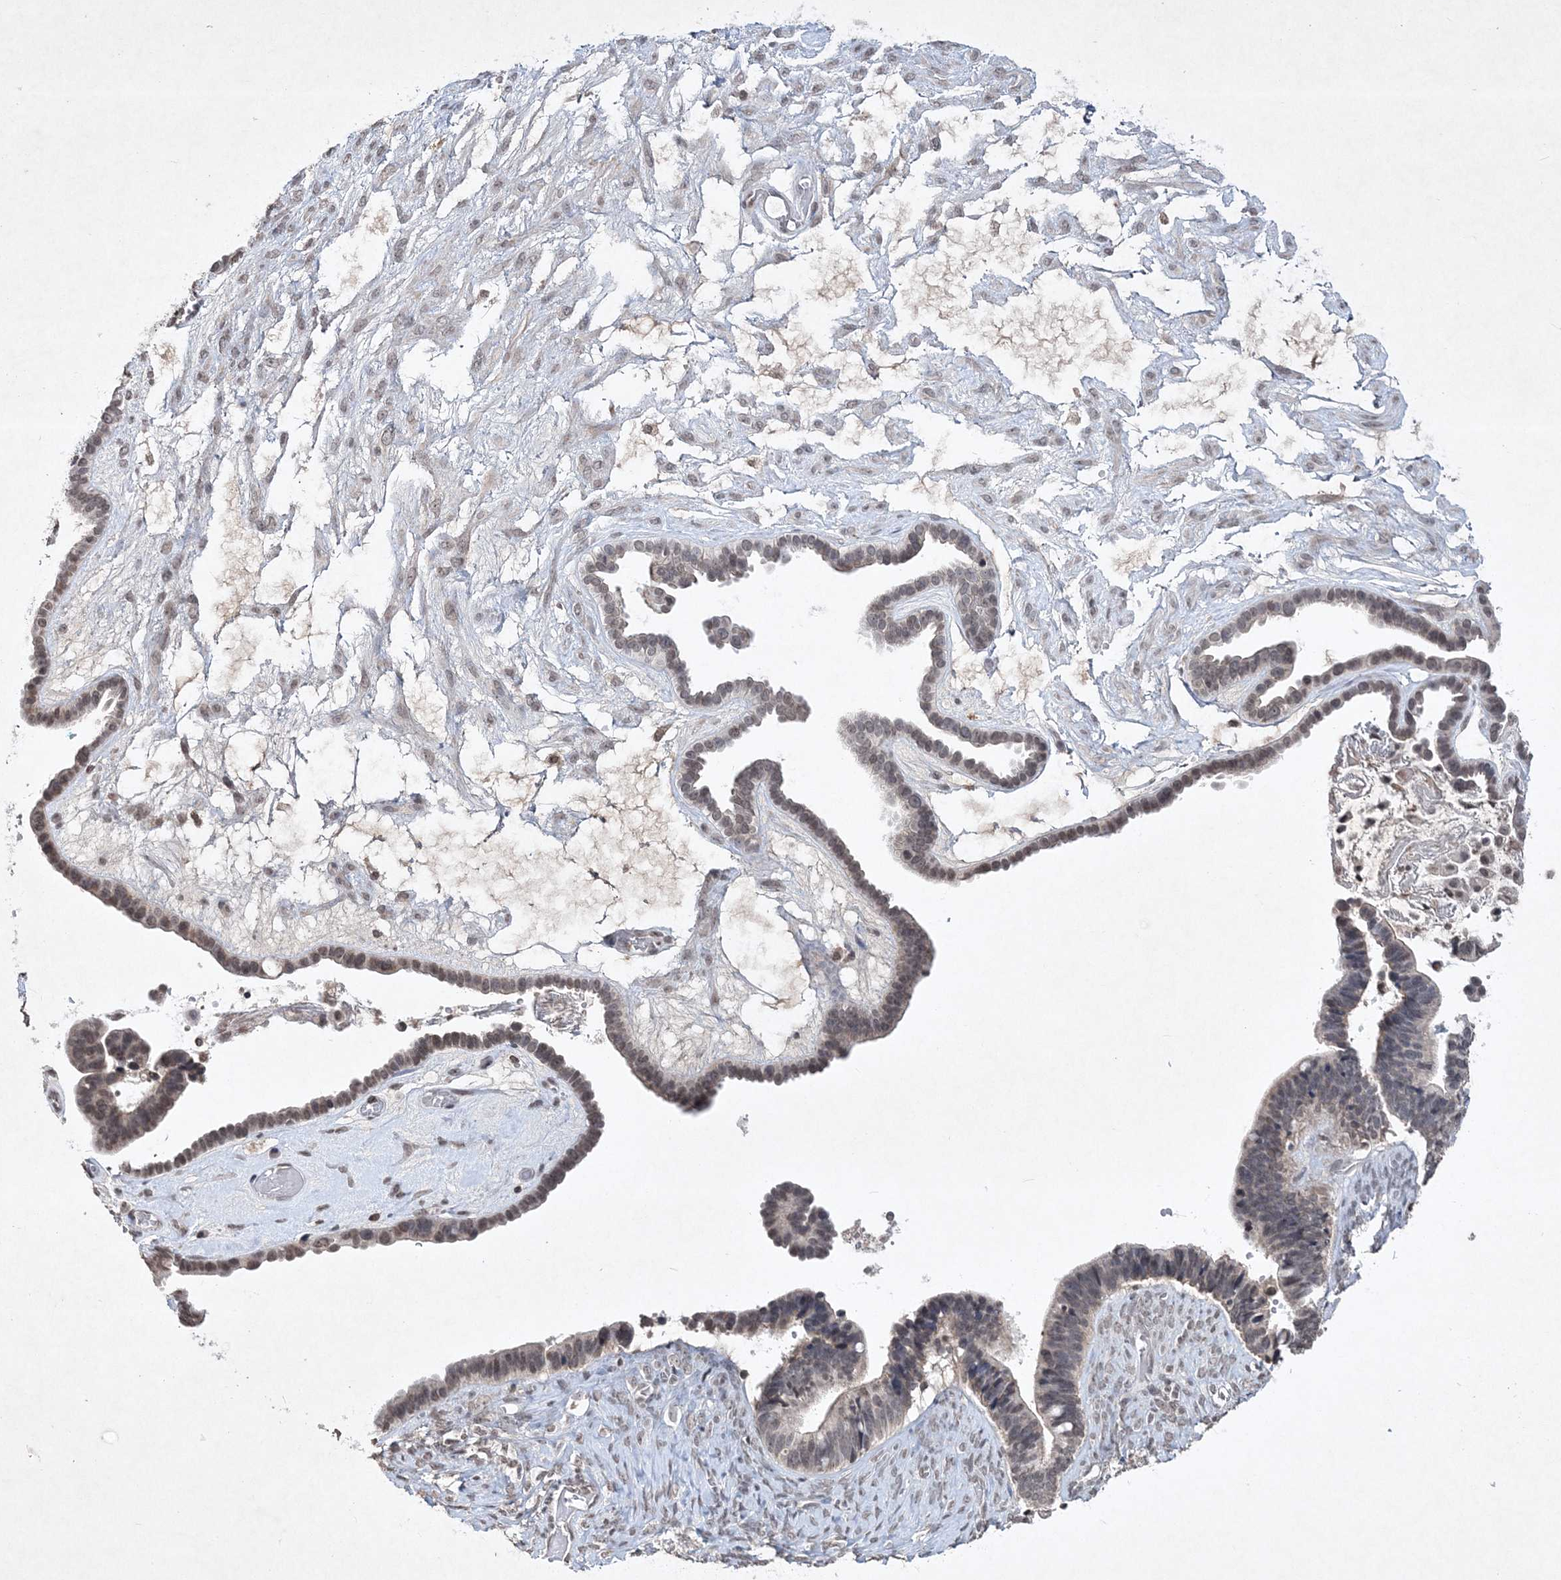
{"staining": {"intensity": "moderate", "quantity": "25%-75%", "location": "nuclear"}, "tissue": "ovarian cancer", "cell_type": "Tumor cells", "image_type": "cancer", "snomed": [{"axis": "morphology", "description": "Cystadenocarcinoma, serous, NOS"}, {"axis": "topography", "description": "Ovary"}], "caption": "A high-resolution photomicrograph shows immunohistochemistry staining of ovarian cancer (serous cystadenocarcinoma), which displays moderate nuclear expression in approximately 25%-75% of tumor cells.", "gene": "SOWAHB", "patient": {"sex": "female", "age": 56}}